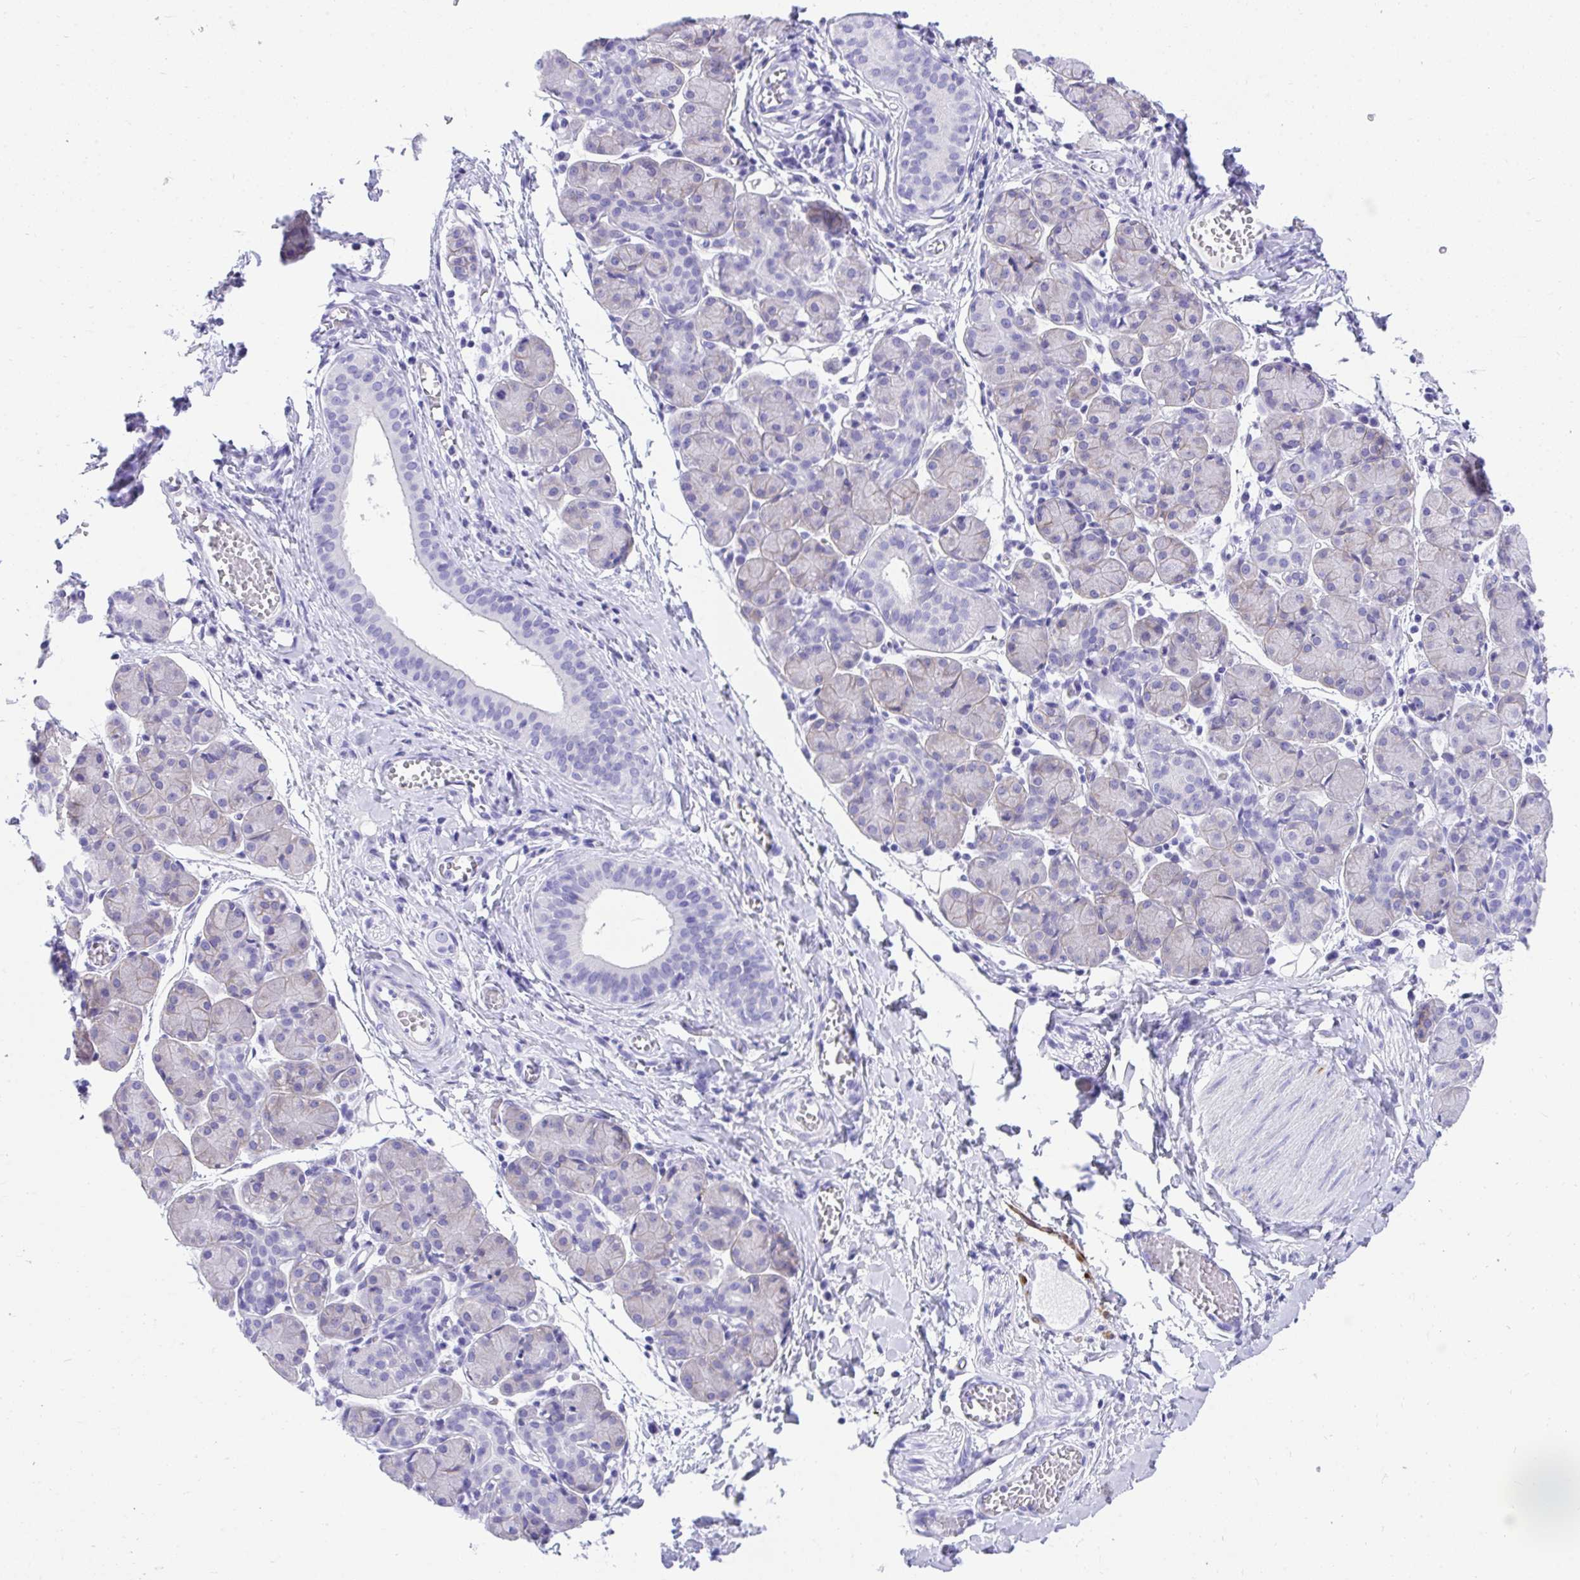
{"staining": {"intensity": "weak", "quantity": "<25%", "location": "cytoplasmic/membranous"}, "tissue": "salivary gland", "cell_type": "Glandular cells", "image_type": "normal", "snomed": [{"axis": "morphology", "description": "Normal tissue, NOS"}, {"axis": "morphology", "description": "Inflammation, NOS"}, {"axis": "topography", "description": "Lymph node"}, {"axis": "topography", "description": "Salivary gland"}], "caption": "The photomicrograph displays no staining of glandular cells in benign salivary gland.", "gene": "KCNN4", "patient": {"sex": "male", "age": 3}}